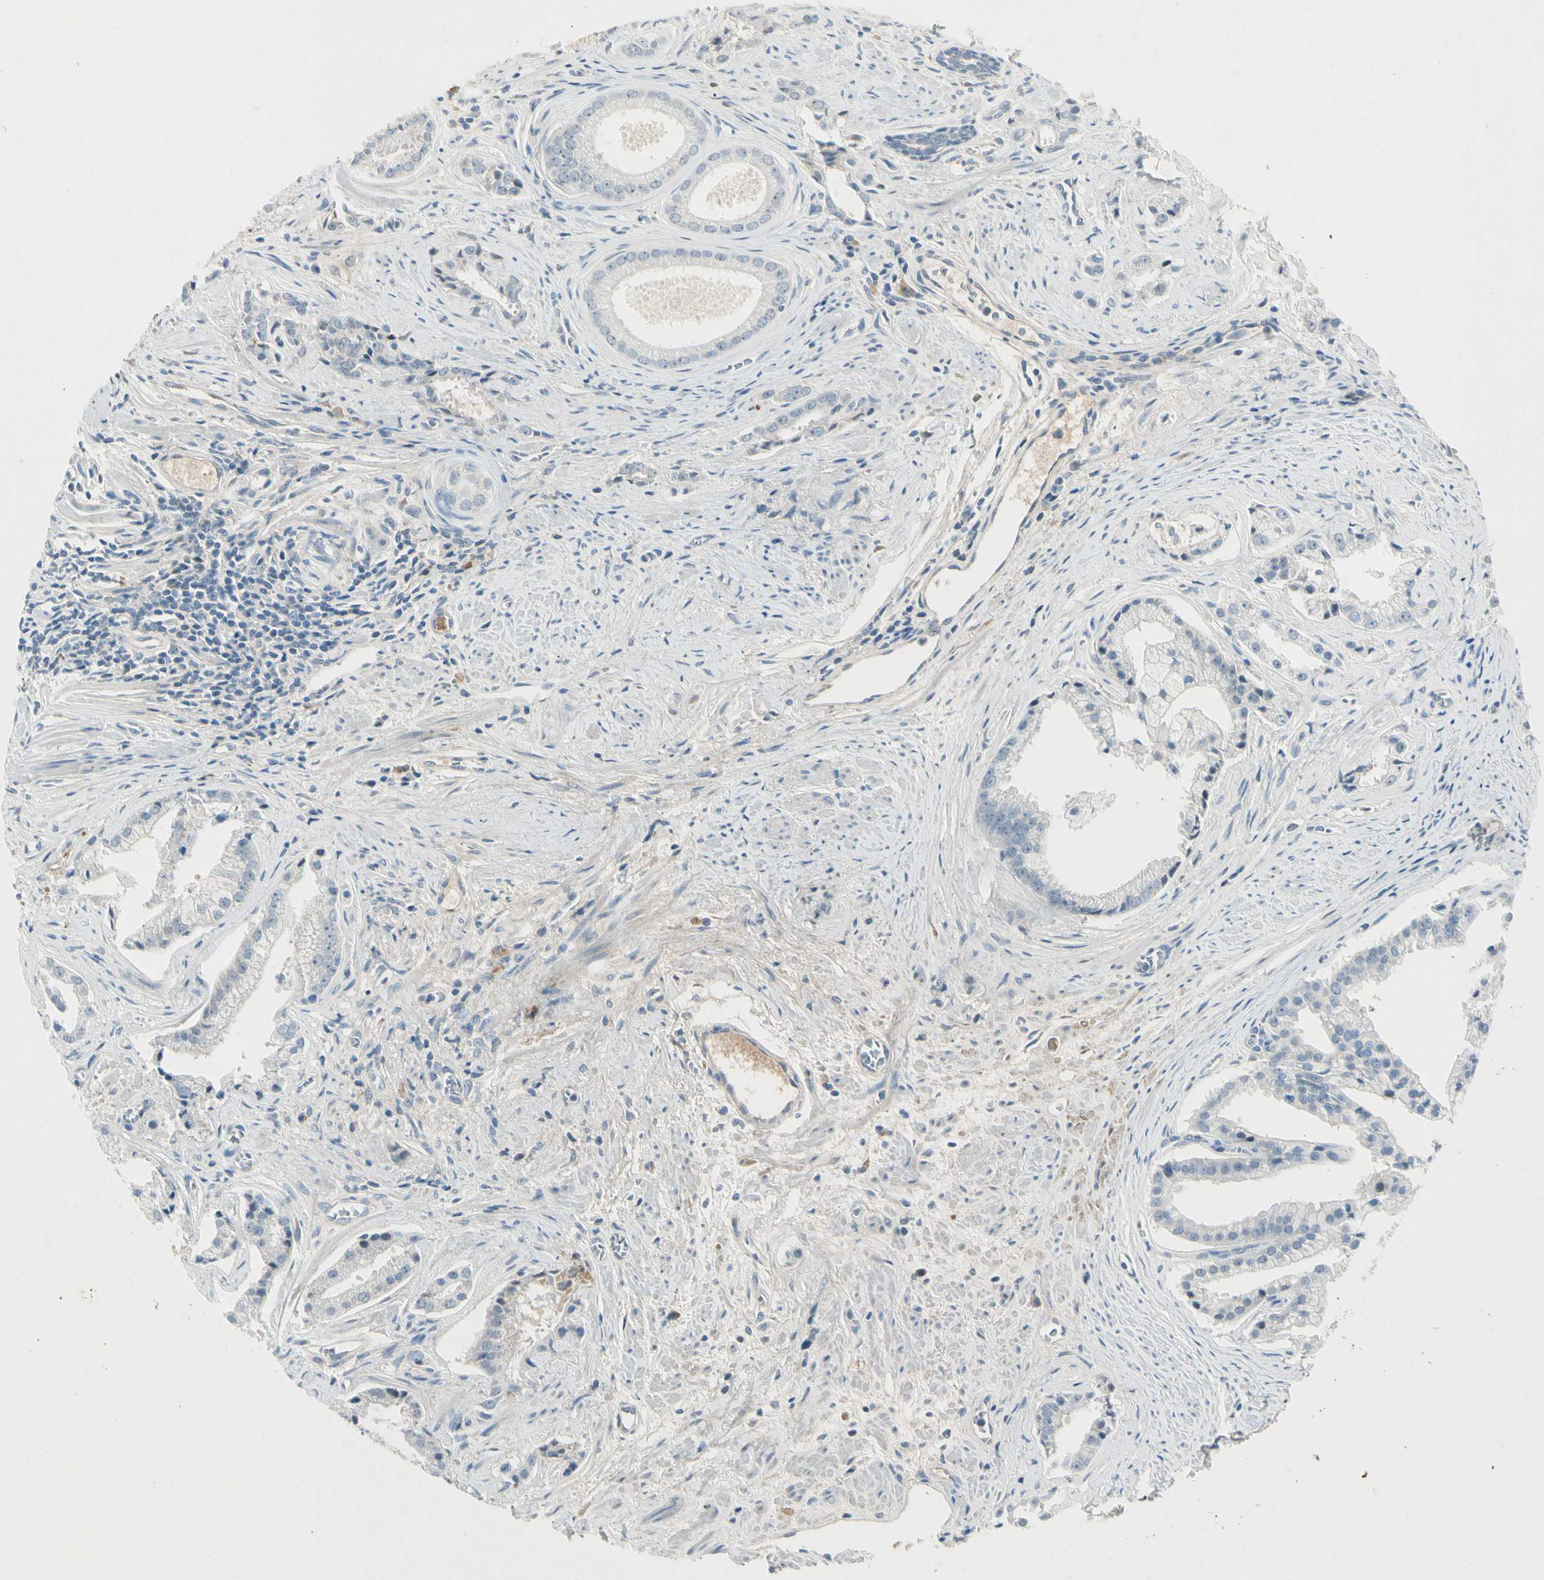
{"staining": {"intensity": "negative", "quantity": "none", "location": "none"}, "tissue": "prostate cancer", "cell_type": "Tumor cells", "image_type": "cancer", "snomed": [{"axis": "morphology", "description": "Adenocarcinoma, High grade"}, {"axis": "topography", "description": "Prostate"}], "caption": "Immunohistochemistry (IHC) of human prostate cancer (adenocarcinoma (high-grade)) demonstrates no expression in tumor cells. The staining is performed using DAB brown chromogen with nuclei counter-stained in using hematoxylin.", "gene": "SERPIND1", "patient": {"sex": "male", "age": 67}}